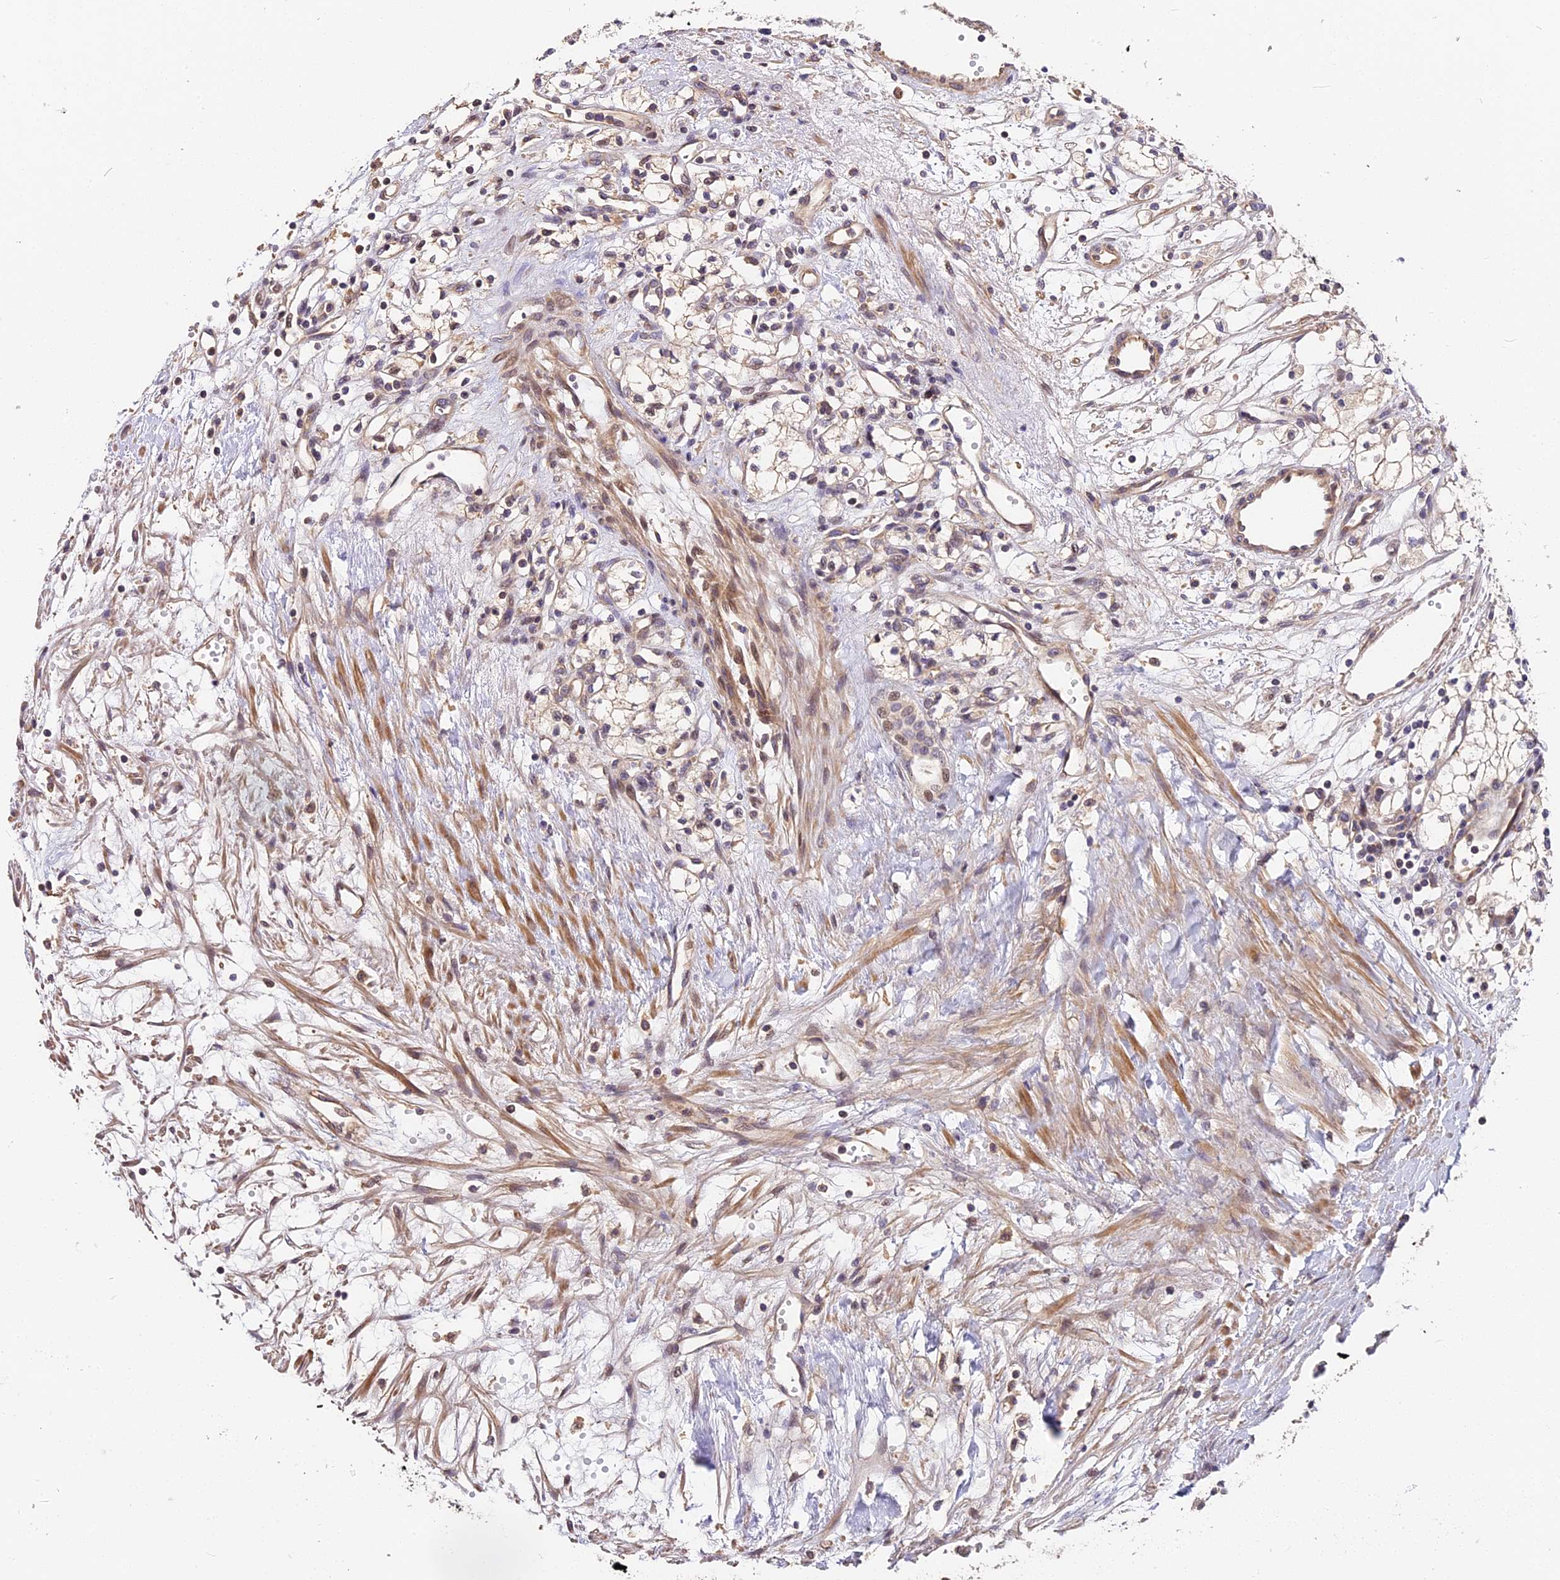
{"staining": {"intensity": "weak", "quantity": "<25%", "location": "cytoplasmic/membranous"}, "tissue": "renal cancer", "cell_type": "Tumor cells", "image_type": "cancer", "snomed": [{"axis": "morphology", "description": "Adenocarcinoma, NOS"}, {"axis": "topography", "description": "Kidney"}], "caption": "Immunohistochemical staining of renal adenocarcinoma exhibits no significant positivity in tumor cells.", "gene": "ARHGAP17", "patient": {"sex": "male", "age": 59}}